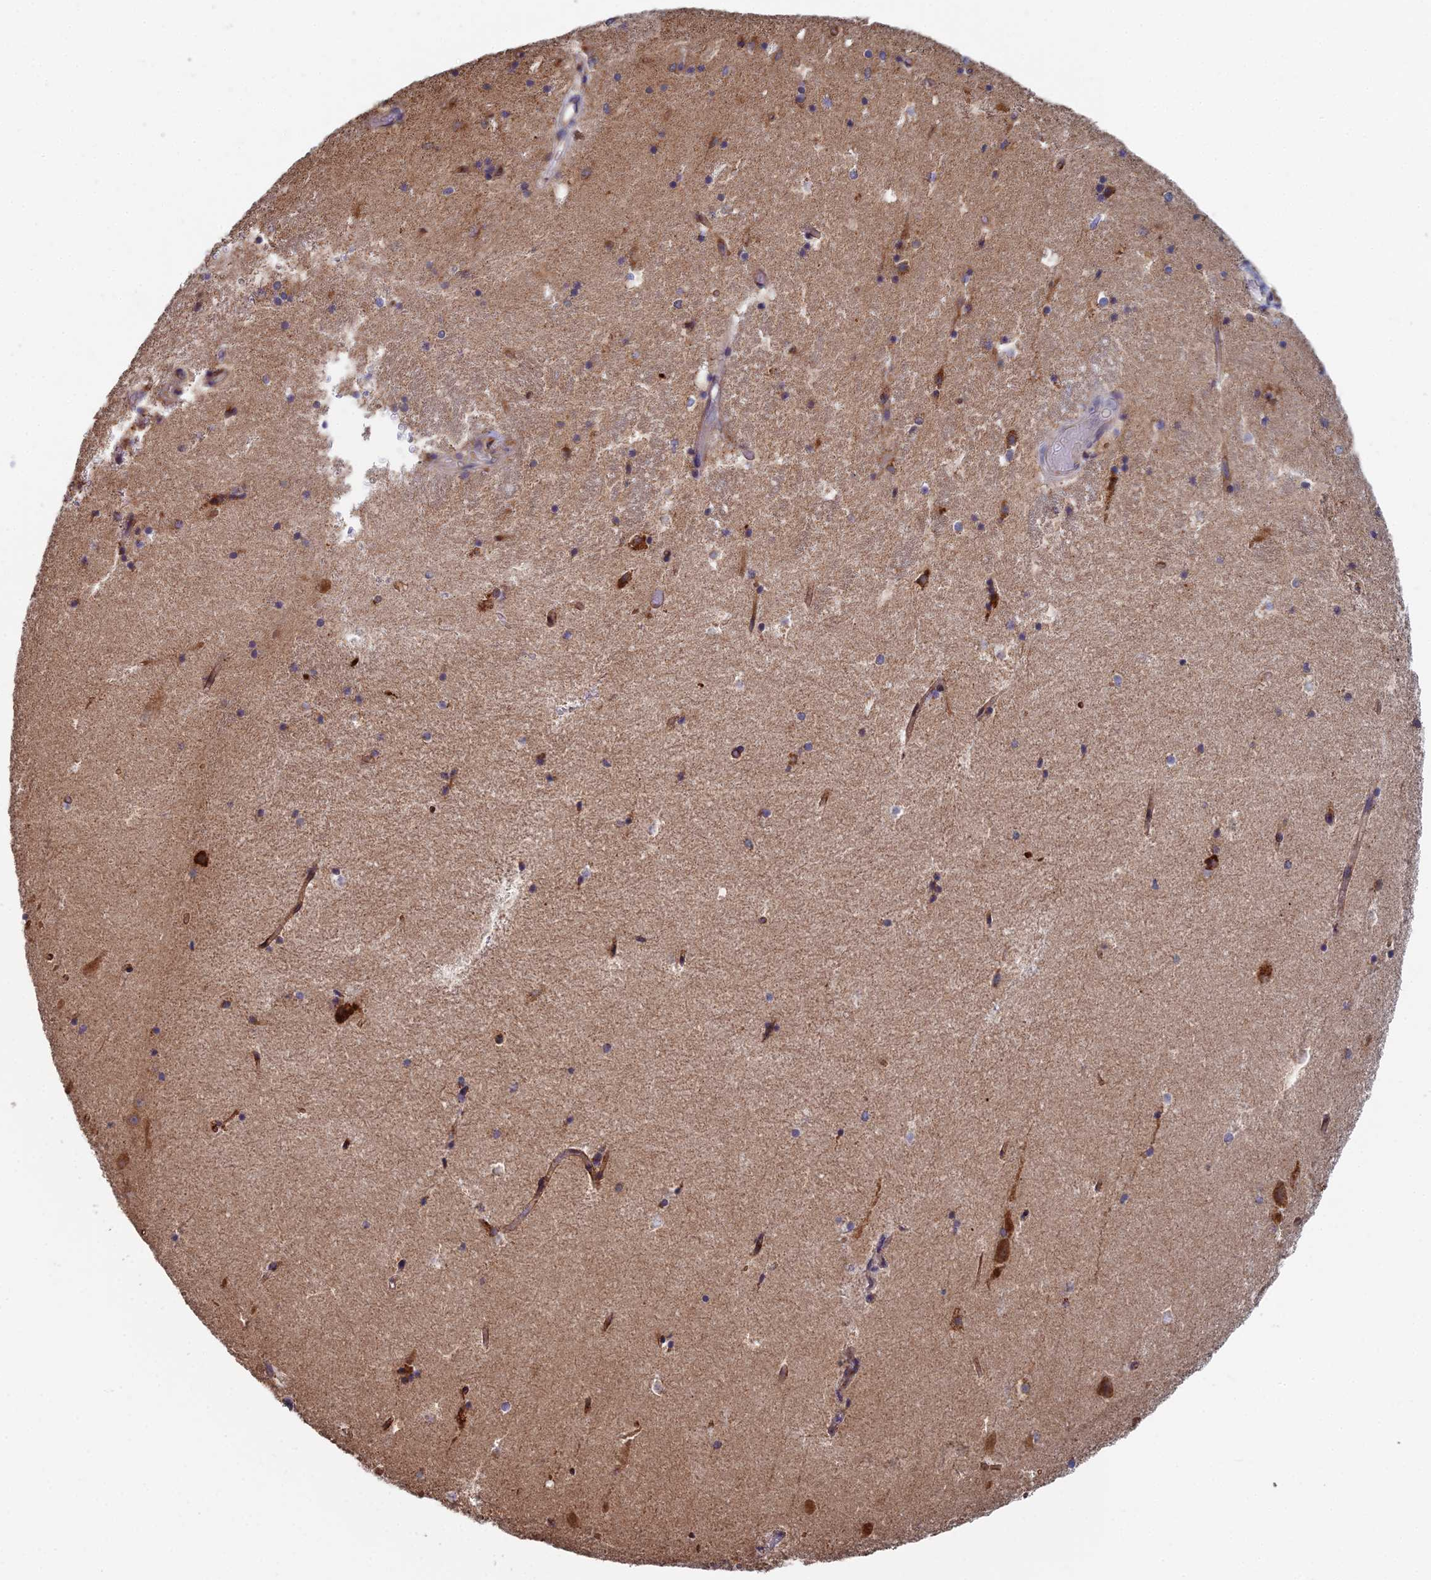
{"staining": {"intensity": "moderate", "quantity": "<25%", "location": "cytoplasmic/membranous"}, "tissue": "hippocampus", "cell_type": "Glial cells", "image_type": "normal", "snomed": [{"axis": "morphology", "description": "Normal tissue, NOS"}, {"axis": "topography", "description": "Hippocampus"}], "caption": "Glial cells reveal low levels of moderate cytoplasmic/membranous staining in approximately <25% of cells in unremarkable hippocampus.", "gene": "SPOCK2", "patient": {"sex": "female", "age": 52}}